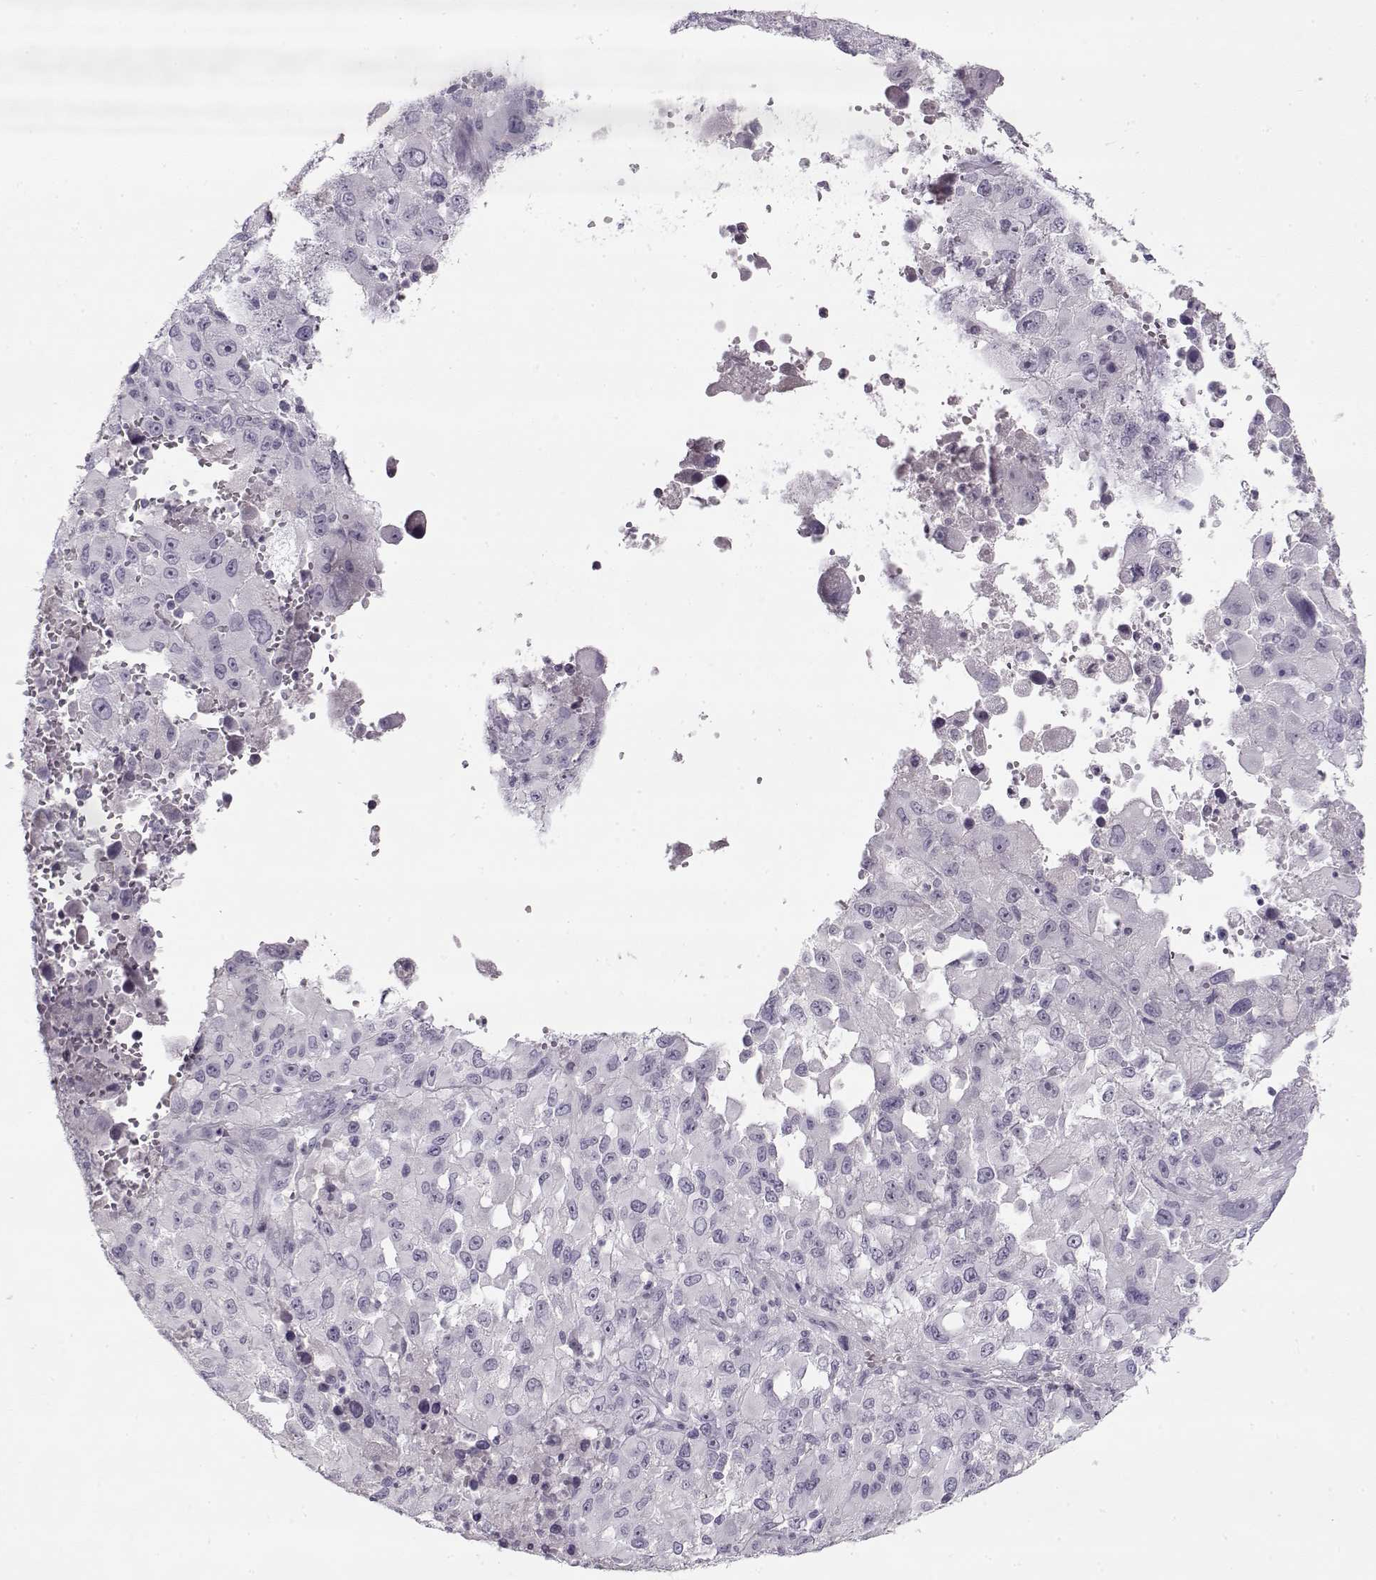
{"staining": {"intensity": "negative", "quantity": "none", "location": "none"}, "tissue": "melanoma", "cell_type": "Tumor cells", "image_type": "cancer", "snomed": [{"axis": "morphology", "description": "Malignant melanoma, Metastatic site"}, {"axis": "topography", "description": "Soft tissue"}], "caption": "Immunohistochemical staining of malignant melanoma (metastatic site) exhibits no significant expression in tumor cells.", "gene": "PNMT", "patient": {"sex": "male", "age": 50}}